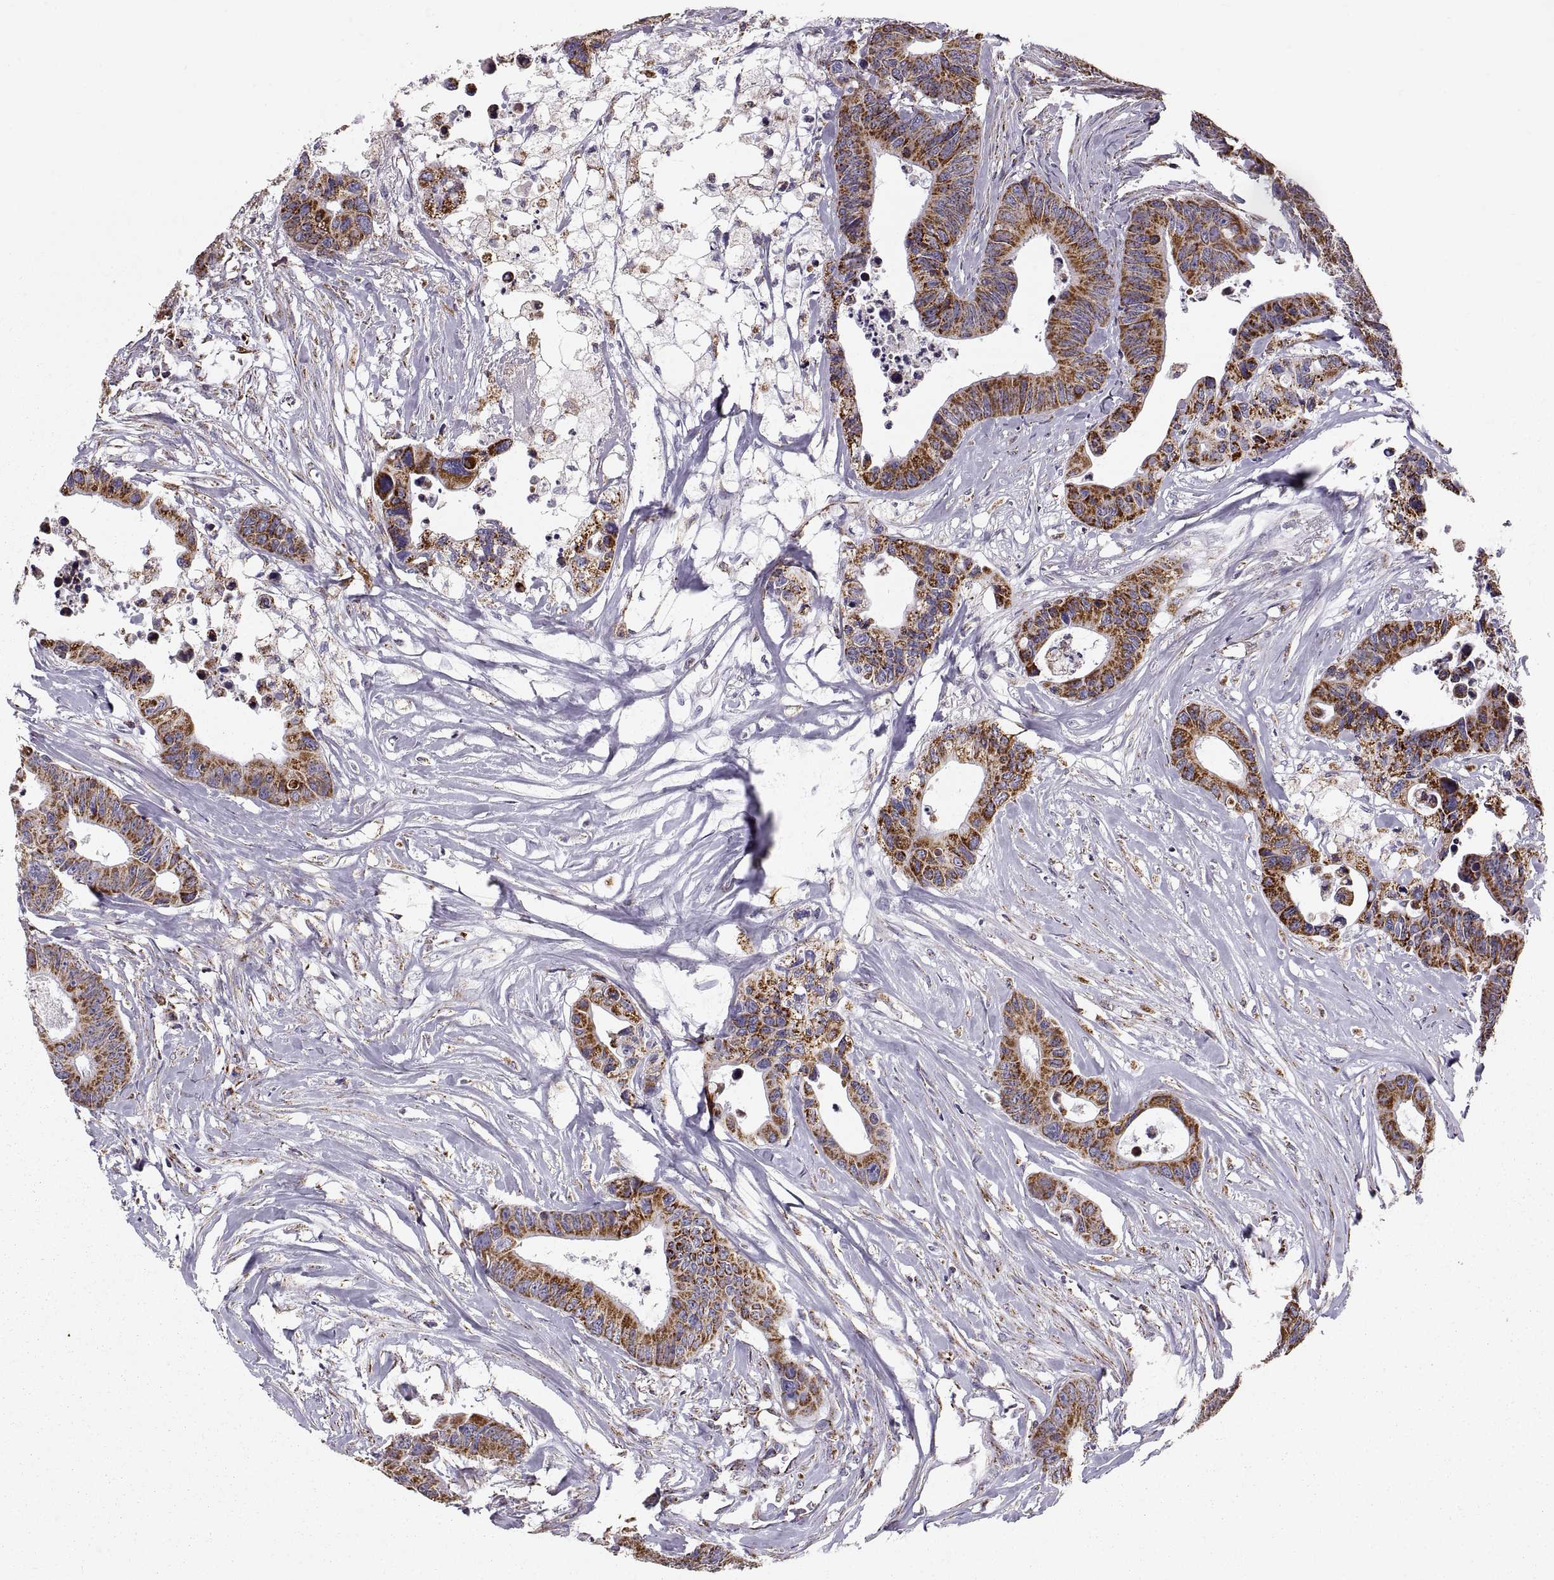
{"staining": {"intensity": "strong", "quantity": ">75%", "location": "cytoplasmic/membranous"}, "tissue": "colorectal cancer", "cell_type": "Tumor cells", "image_type": "cancer", "snomed": [{"axis": "morphology", "description": "Adenocarcinoma, NOS"}, {"axis": "topography", "description": "Colon"}], "caption": "Immunohistochemistry image of neoplastic tissue: human colorectal cancer stained using immunohistochemistry (IHC) shows high levels of strong protein expression localized specifically in the cytoplasmic/membranous of tumor cells, appearing as a cytoplasmic/membranous brown color.", "gene": "ARSD", "patient": {"sex": "female", "age": 87}}